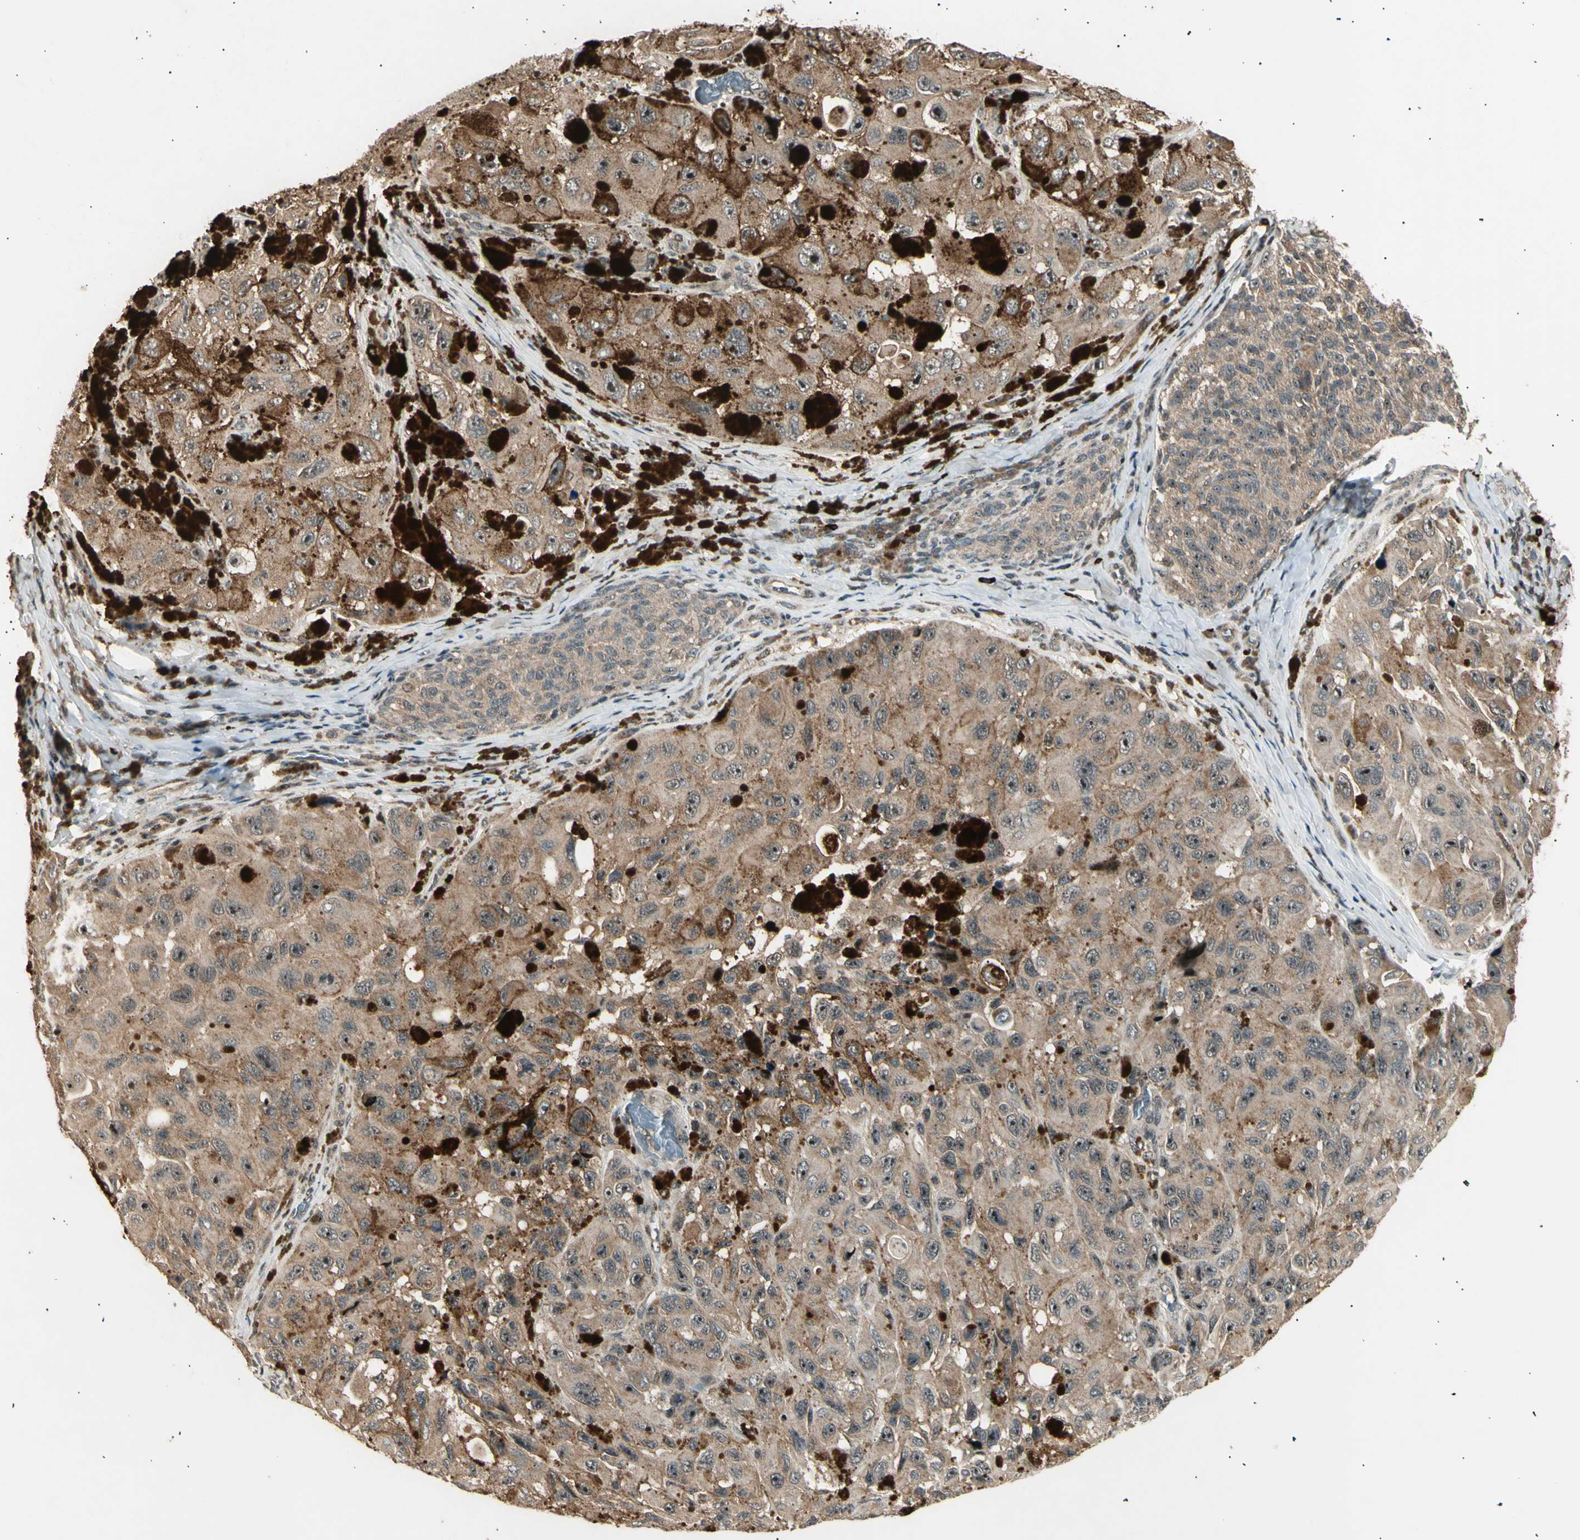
{"staining": {"intensity": "moderate", "quantity": ">75%", "location": "cytoplasmic/membranous"}, "tissue": "melanoma", "cell_type": "Tumor cells", "image_type": "cancer", "snomed": [{"axis": "morphology", "description": "Malignant melanoma, NOS"}, {"axis": "topography", "description": "Skin"}], "caption": "Protein analysis of melanoma tissue displays moderate cytoplasmic/membranous expression in about >75% of tumor cells.", "gene": "NUAK2", "patient": {"sex": "female", "age": 73}}